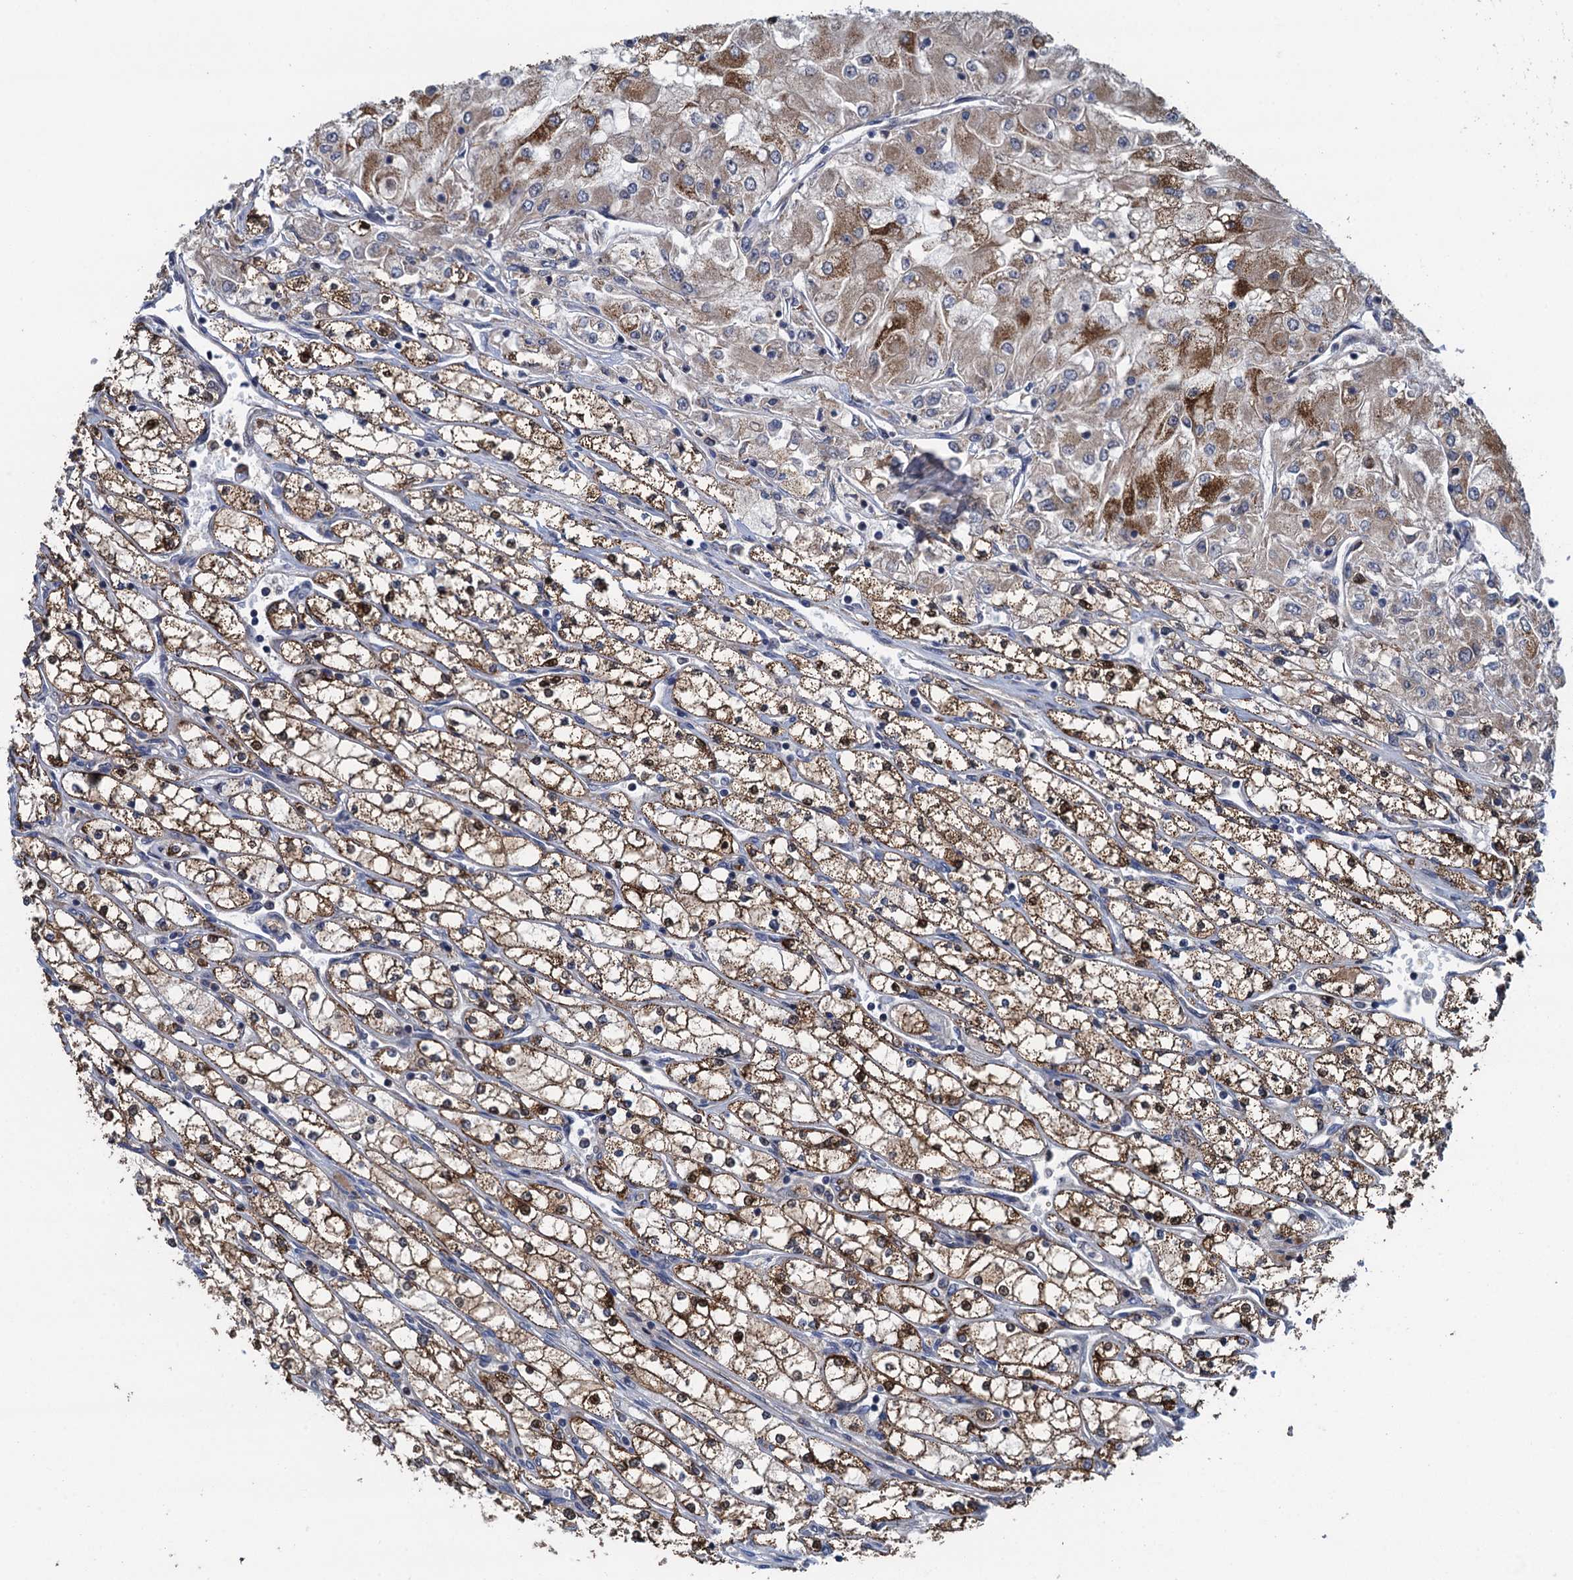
{"staining": {"intensity": "moderate", "quantity": ">75%", "location": "cytoplasmic/membranous,nuclear"}, "tissue": "renal cancer", "cell_type": "Tumor cells", "image_type": "cancer", "snomed": [{"axis": "morphology", "description": "Adenocarcinoma, NOS"}, {"axis": "topography", "description": "Kidney"}], "caption": "Renal cancer tissue exhibits moderate cytoplasmic/membranous and nuclear positivity in about >75% of tumor cells, visualized by immunohistochemistry. (brown staining indicates protein expression, while blue staining denotes nuclei).", "gene": "CNTN5", "patient": {"sex": "male", "age": 80}}